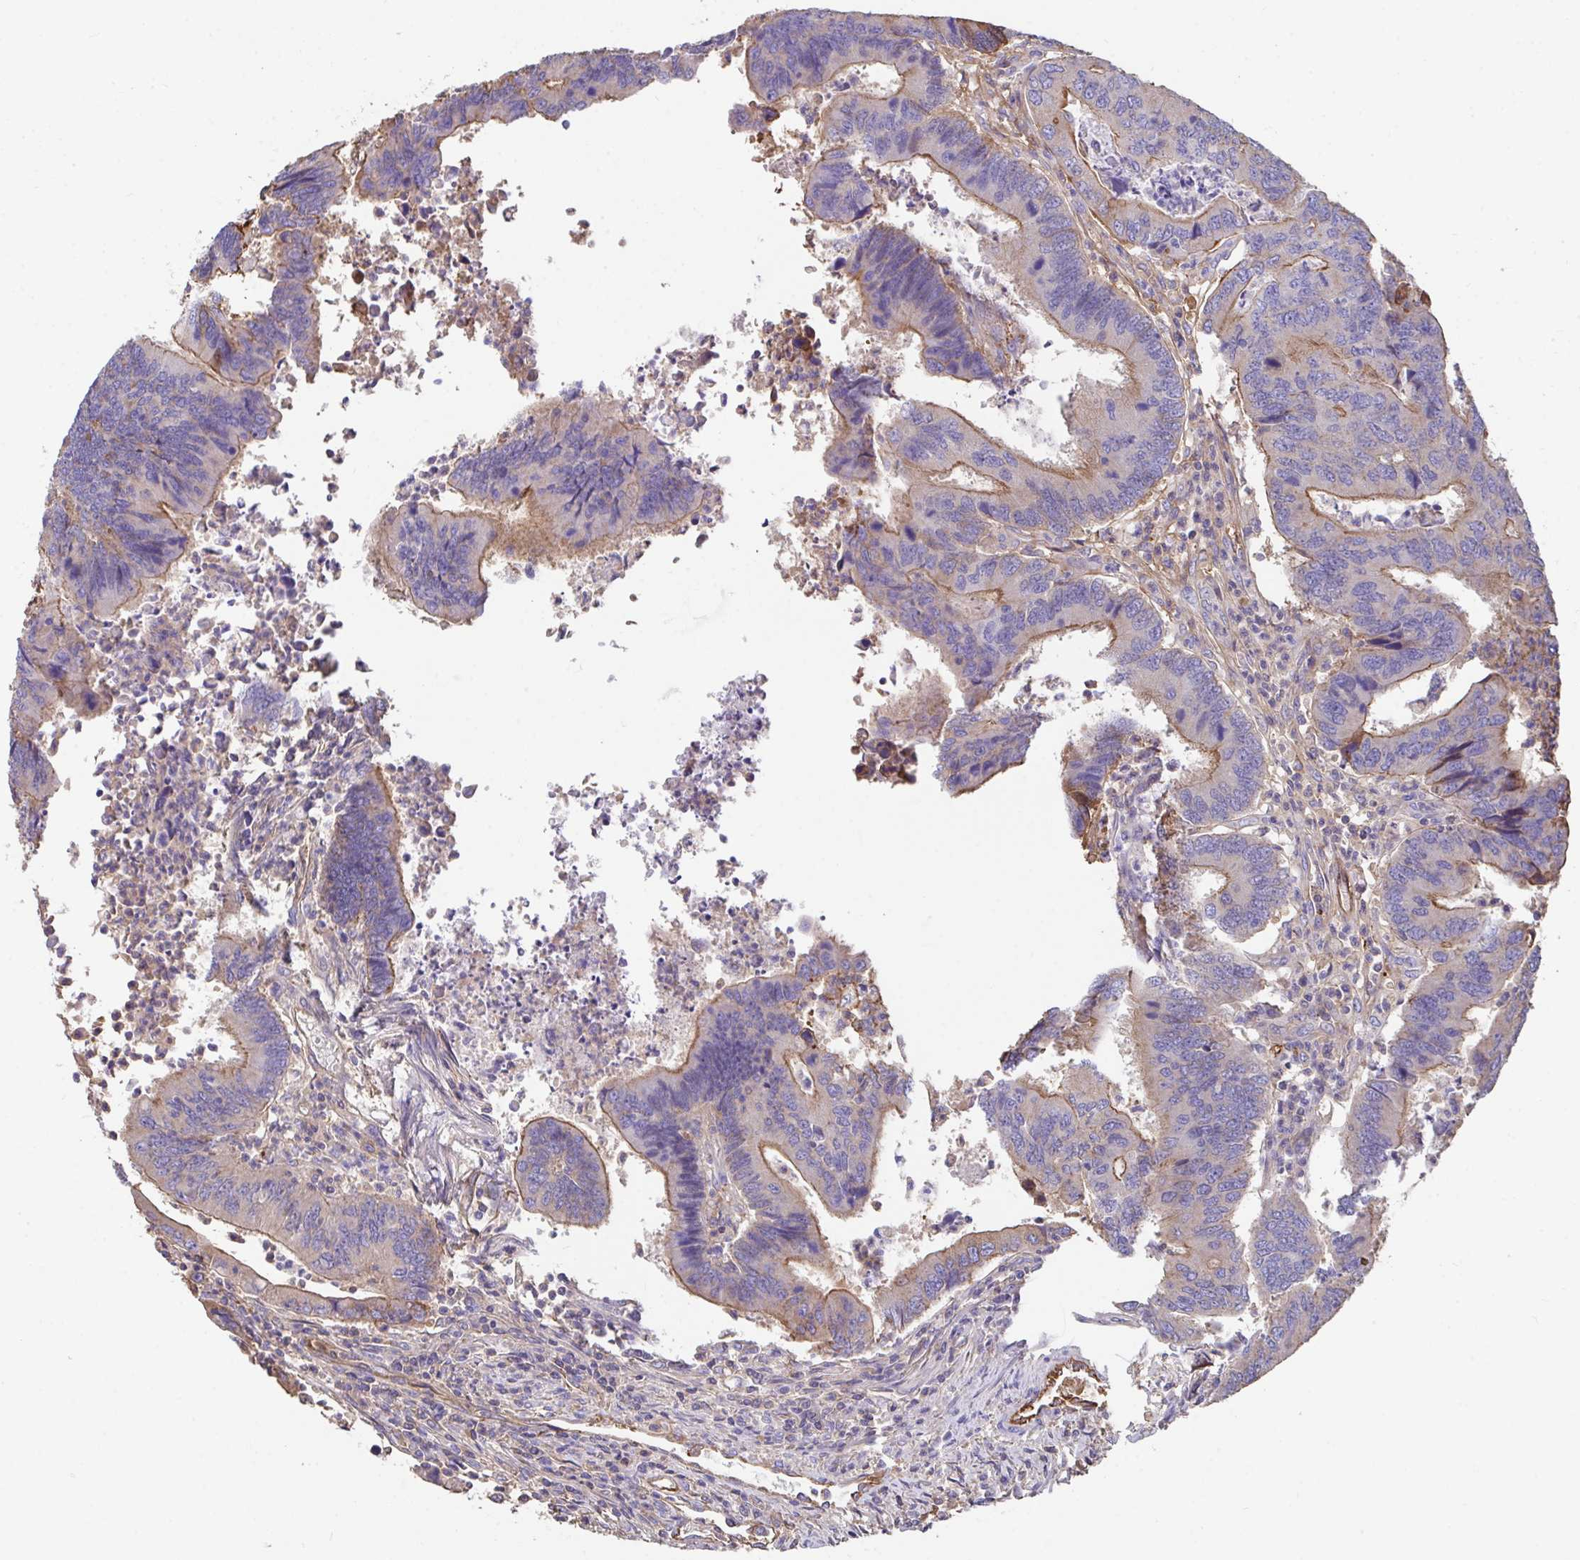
{"staining": {"intensity": "strong", "quantity": "25%-75%", "location": "cytoplasmic/membranous"}, "tissue": "colorectal cancer", "cell_type": "Tumor cells", "image_type": "cancer", "snomed": [{"axis": "morphology", "description": "Adenocarcinoma, NOS"}, {"axis": "topography", "description": "Colon"}], "caption": "Immunohistochemistry (IHC) histopathology image of neoplastic tissue: human colorectal cancer stained using immunohistochemistry shows high levels of strong protein expression localized specifically in the cytoplasmic/membranous of tumor cells, appearing as a cytoplasmic/membranous brown color.", "gene": "ZNF813", "patient": {"sex": "female", "age": 67}}